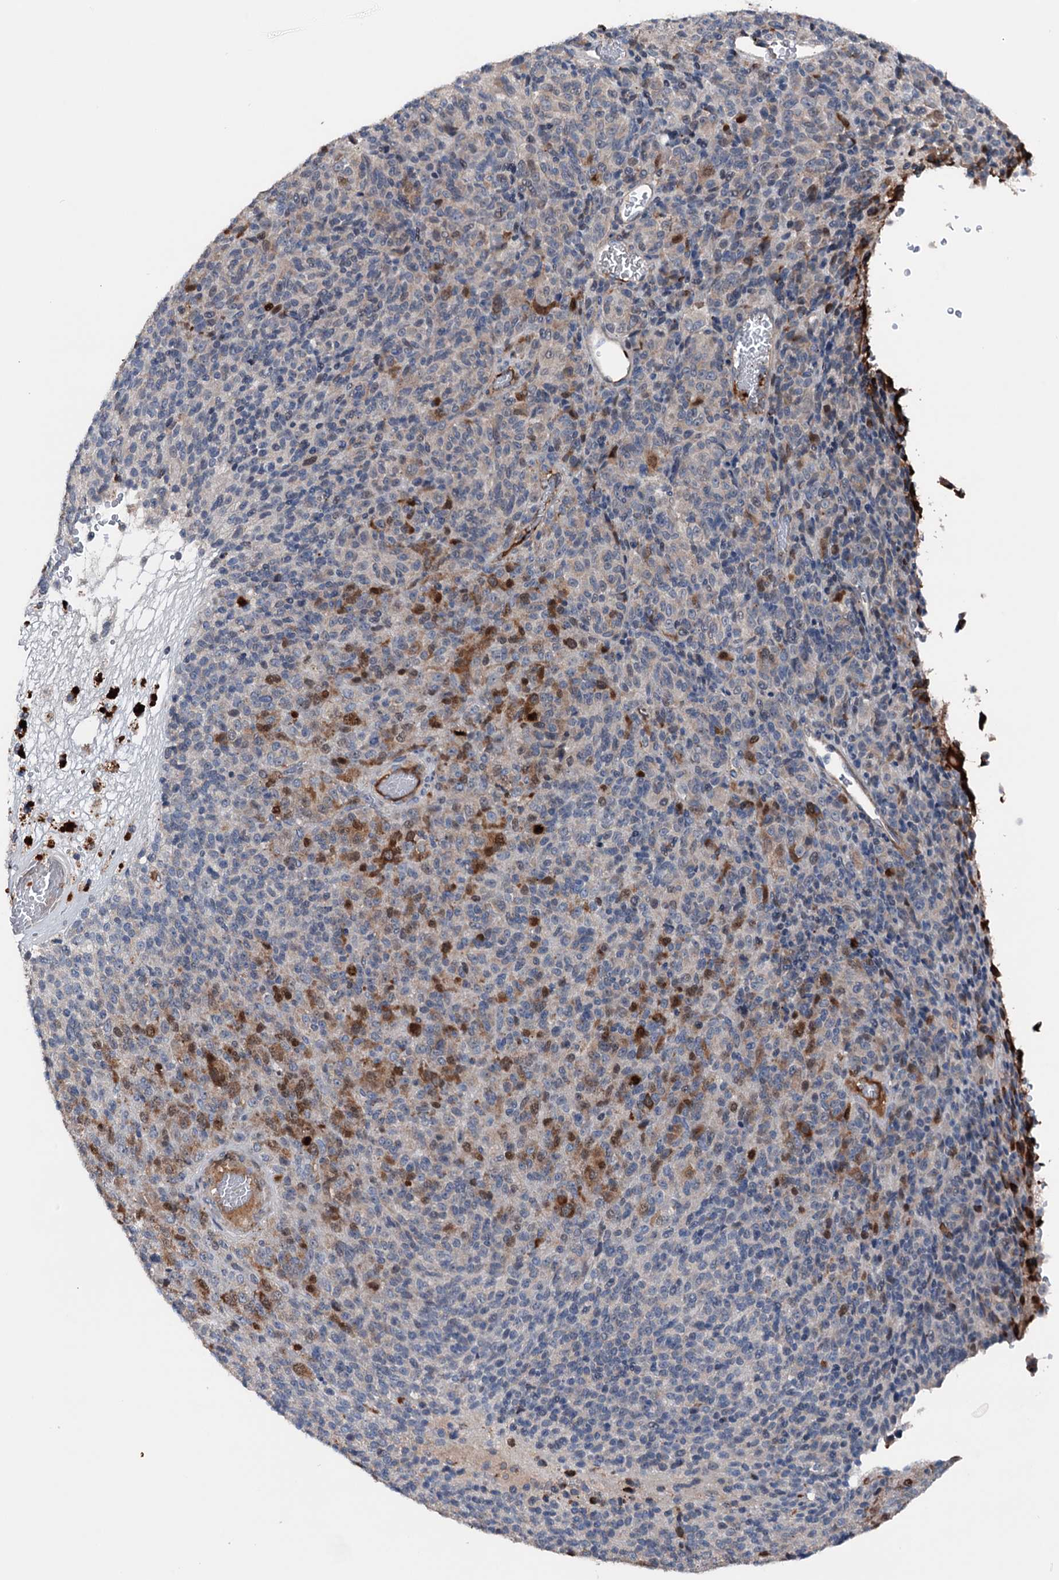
{"staining": {"intensity": "negative", "quantity": "none", "location": "none"}, "tissue": "melanoma", "cell_type": "Tumor cells", "image_type": "cancer", "snomed": [{"axis": "morphology", "description": "Malignant melanoma, Metastatic site"}, {"axis": "topography", "description": "Brain"}], "caption": "IHC of melanoma reveals no positivity in tumor cells. The staining was performed using DAB to visualize the protein expression in brown, while the nuclei were stained in blue with hematoxylin (Magnification: 20x).", "gene": "NCAPD2", "patient": {"sex": "female", "age": 56}}